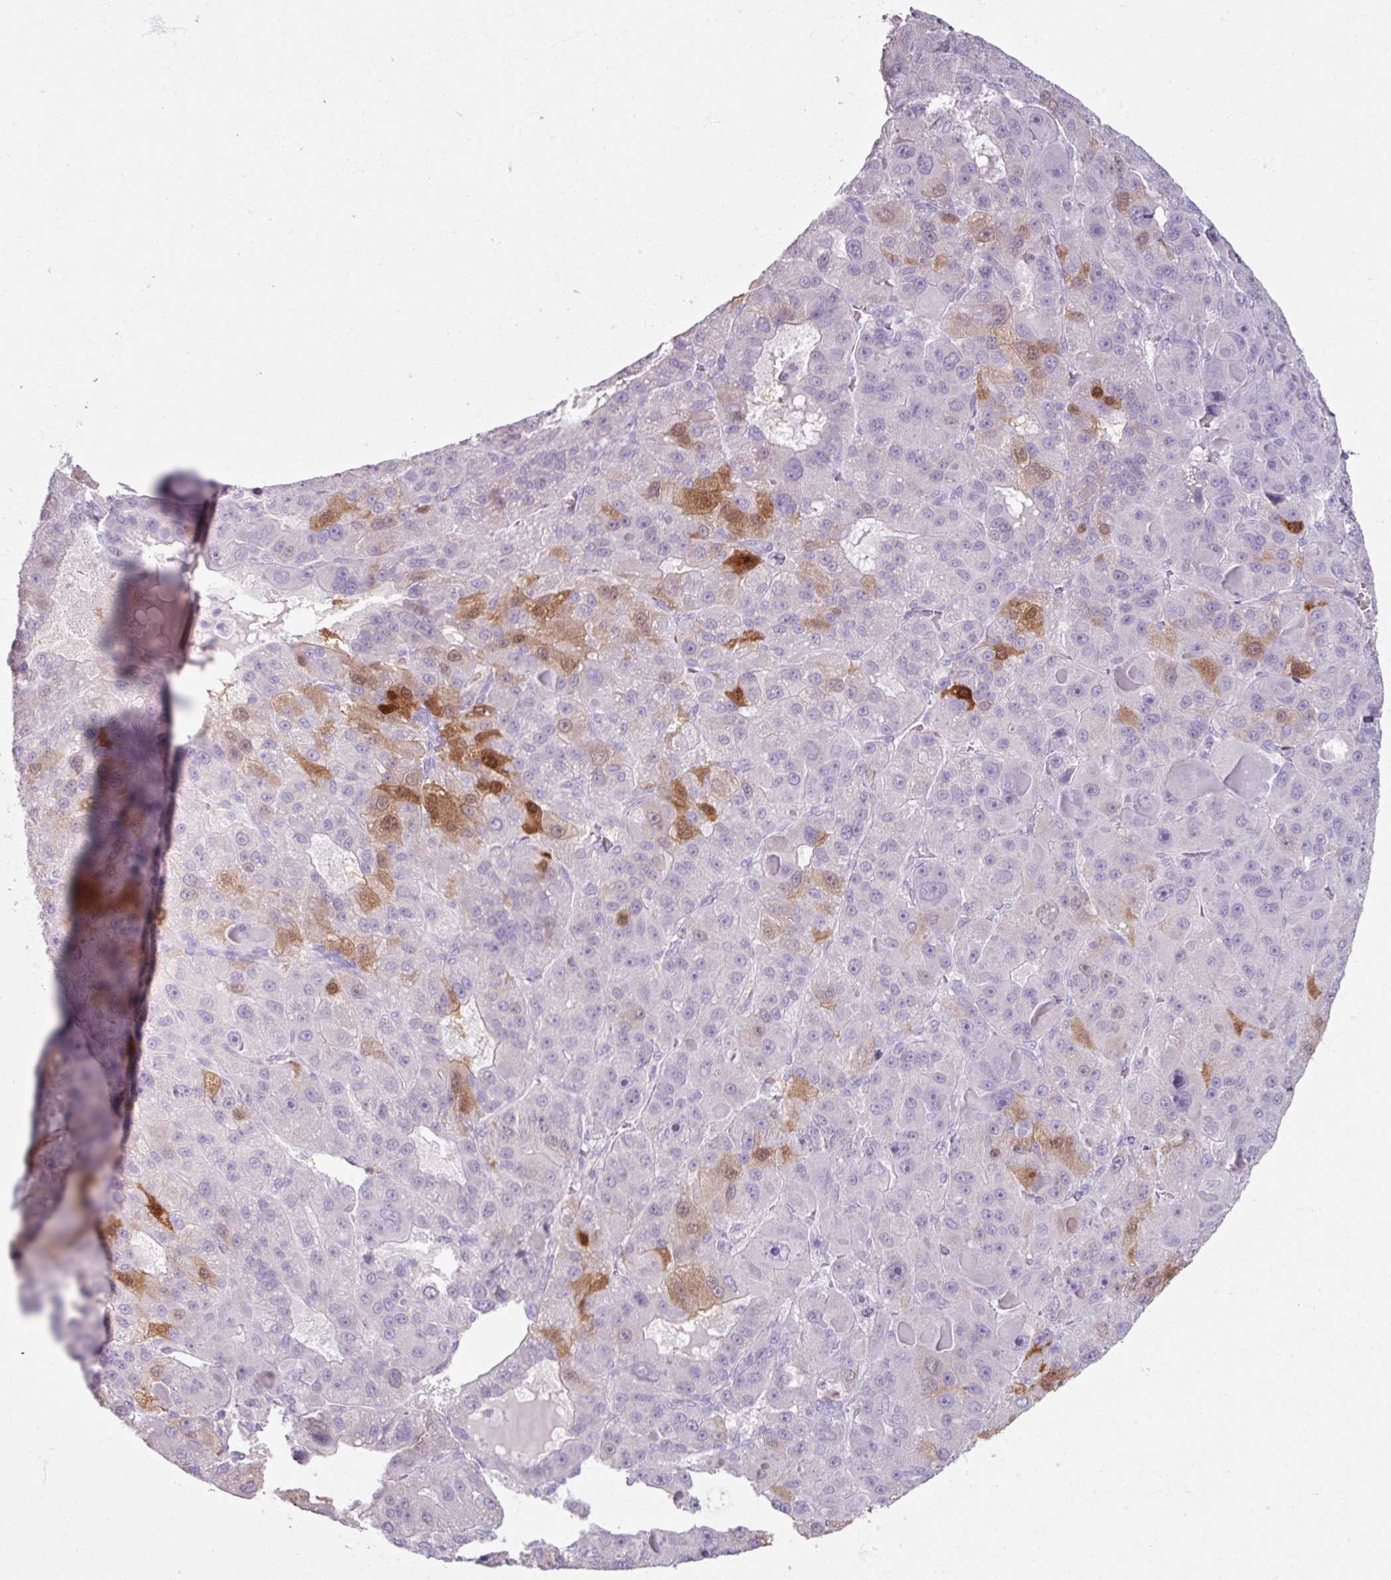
{"staining": {"intensity": "moderate", "quantity": "<25%", "location": "cytoplasmic/membranous,nuclear"}, "tissue": "liver cancer", "cell_type": "Tumor cells", "image_type": "cancer", "snomed": [{"axis": "morphology", "description": "Carcinoma, Hepatocellular, NOS"}, {"axis": "topography", "description": "Liver"}], "caption": "DAB (3,3'-diaminobenzidine) immunohistochemical staining of liver cancer shows moderate cytoplasmic/membranous and nuclear protein staining in approximately <25% of tumor cells.", "gene": "ARG1", "patient": {"sex": "male", "age": 76}}